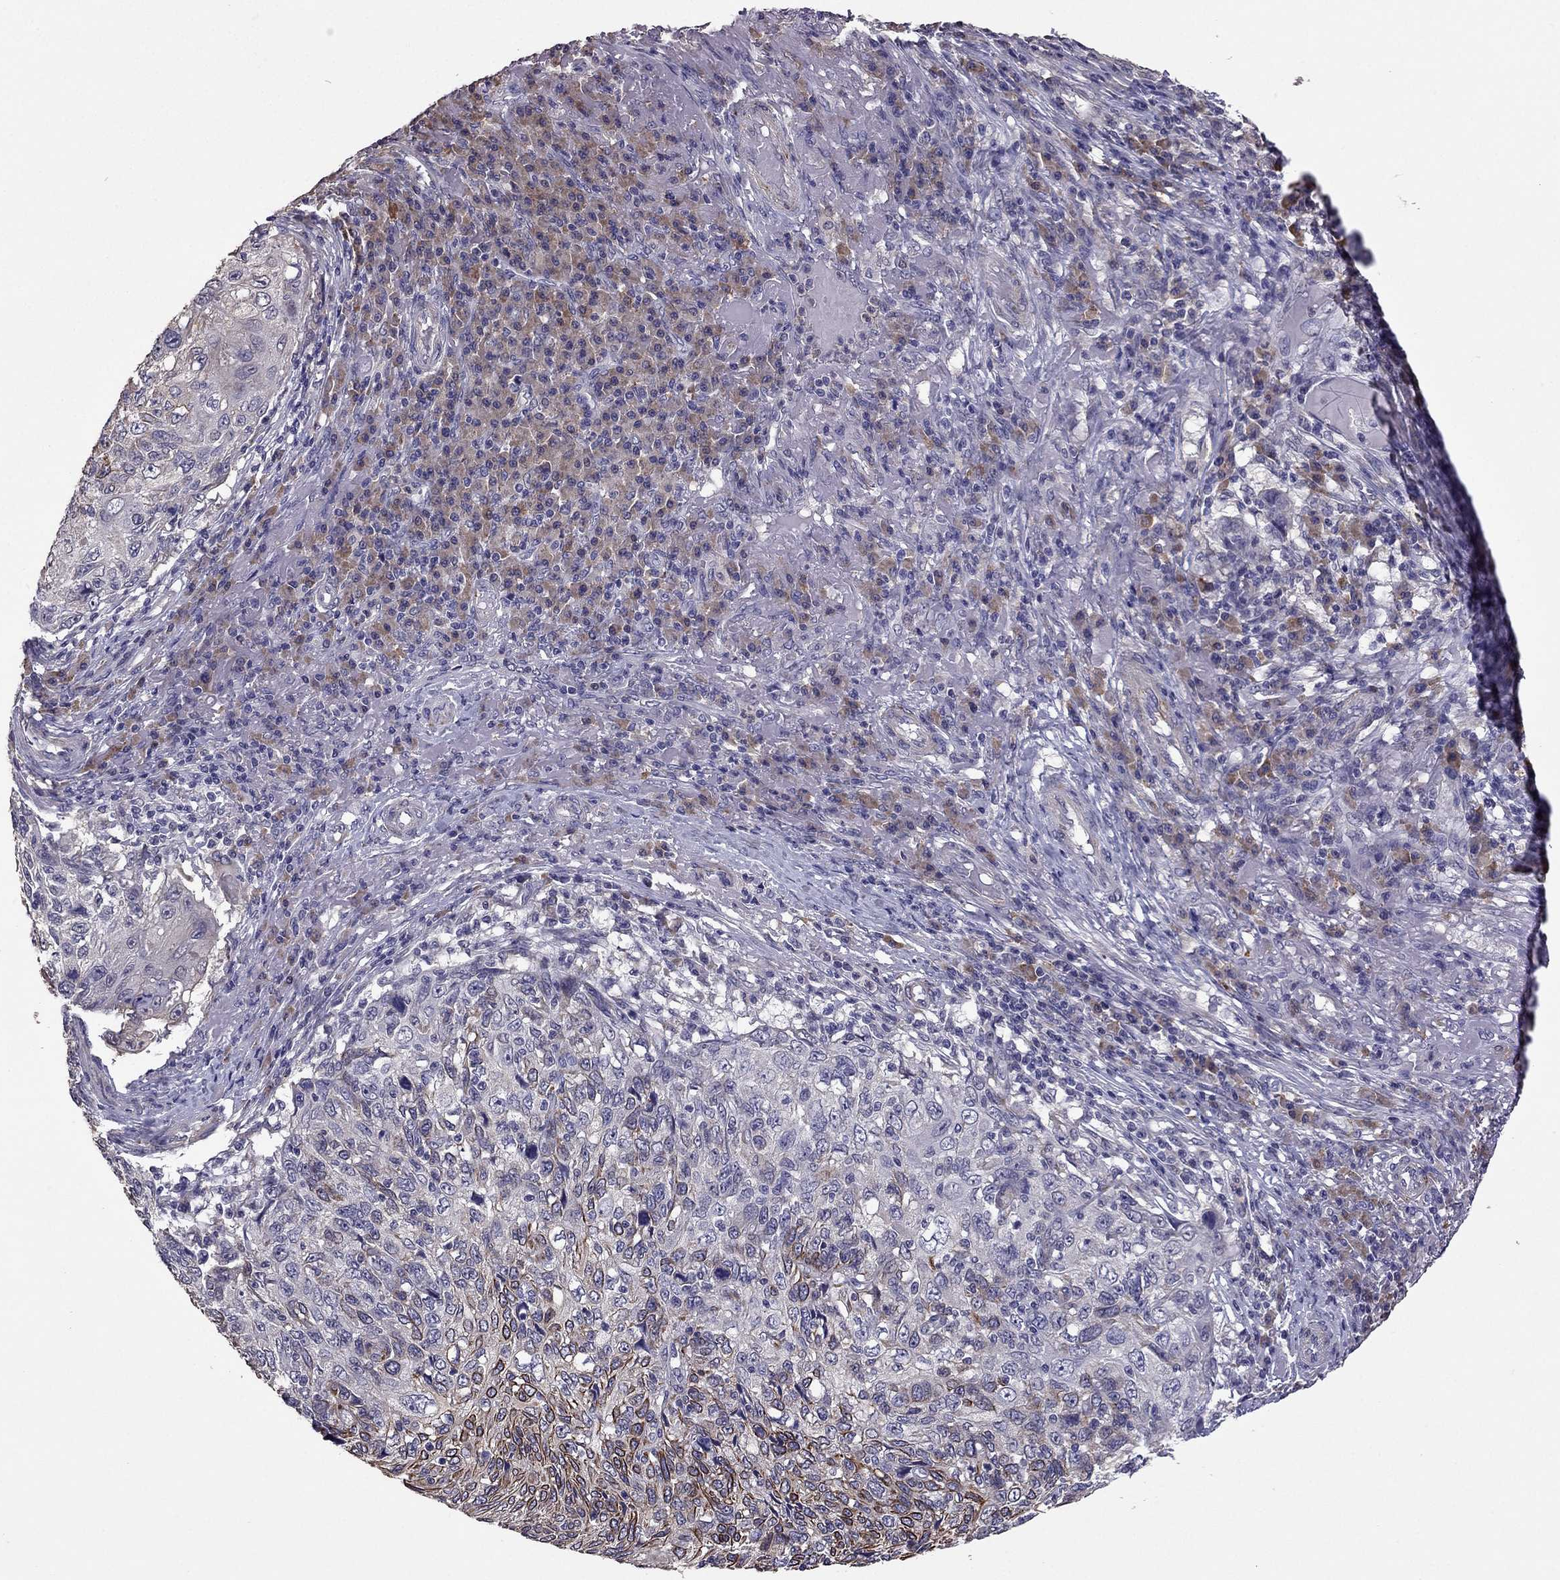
{"staining": {"intensity": "strong", "quantity": "<25%", "location": "cytoplasmic/membranous"}, "tissue": "skin cancer", "cell_type": "Tumor cells", "image_type": "cancer", "snomed": [{"axis": "morphology", "description": "Squamous cell carcinoma, NOS"}, {"axis": "topography", "description": "Skin"}], "caption": "The image exhibits a brown stain indicating the presence of a protein in the cytoplasmic/membranous of tumor cells in skin cancer (squamous cell carcinoma).", "gene": "CDH9", "patient": {"sex": "male", "age": 92}}